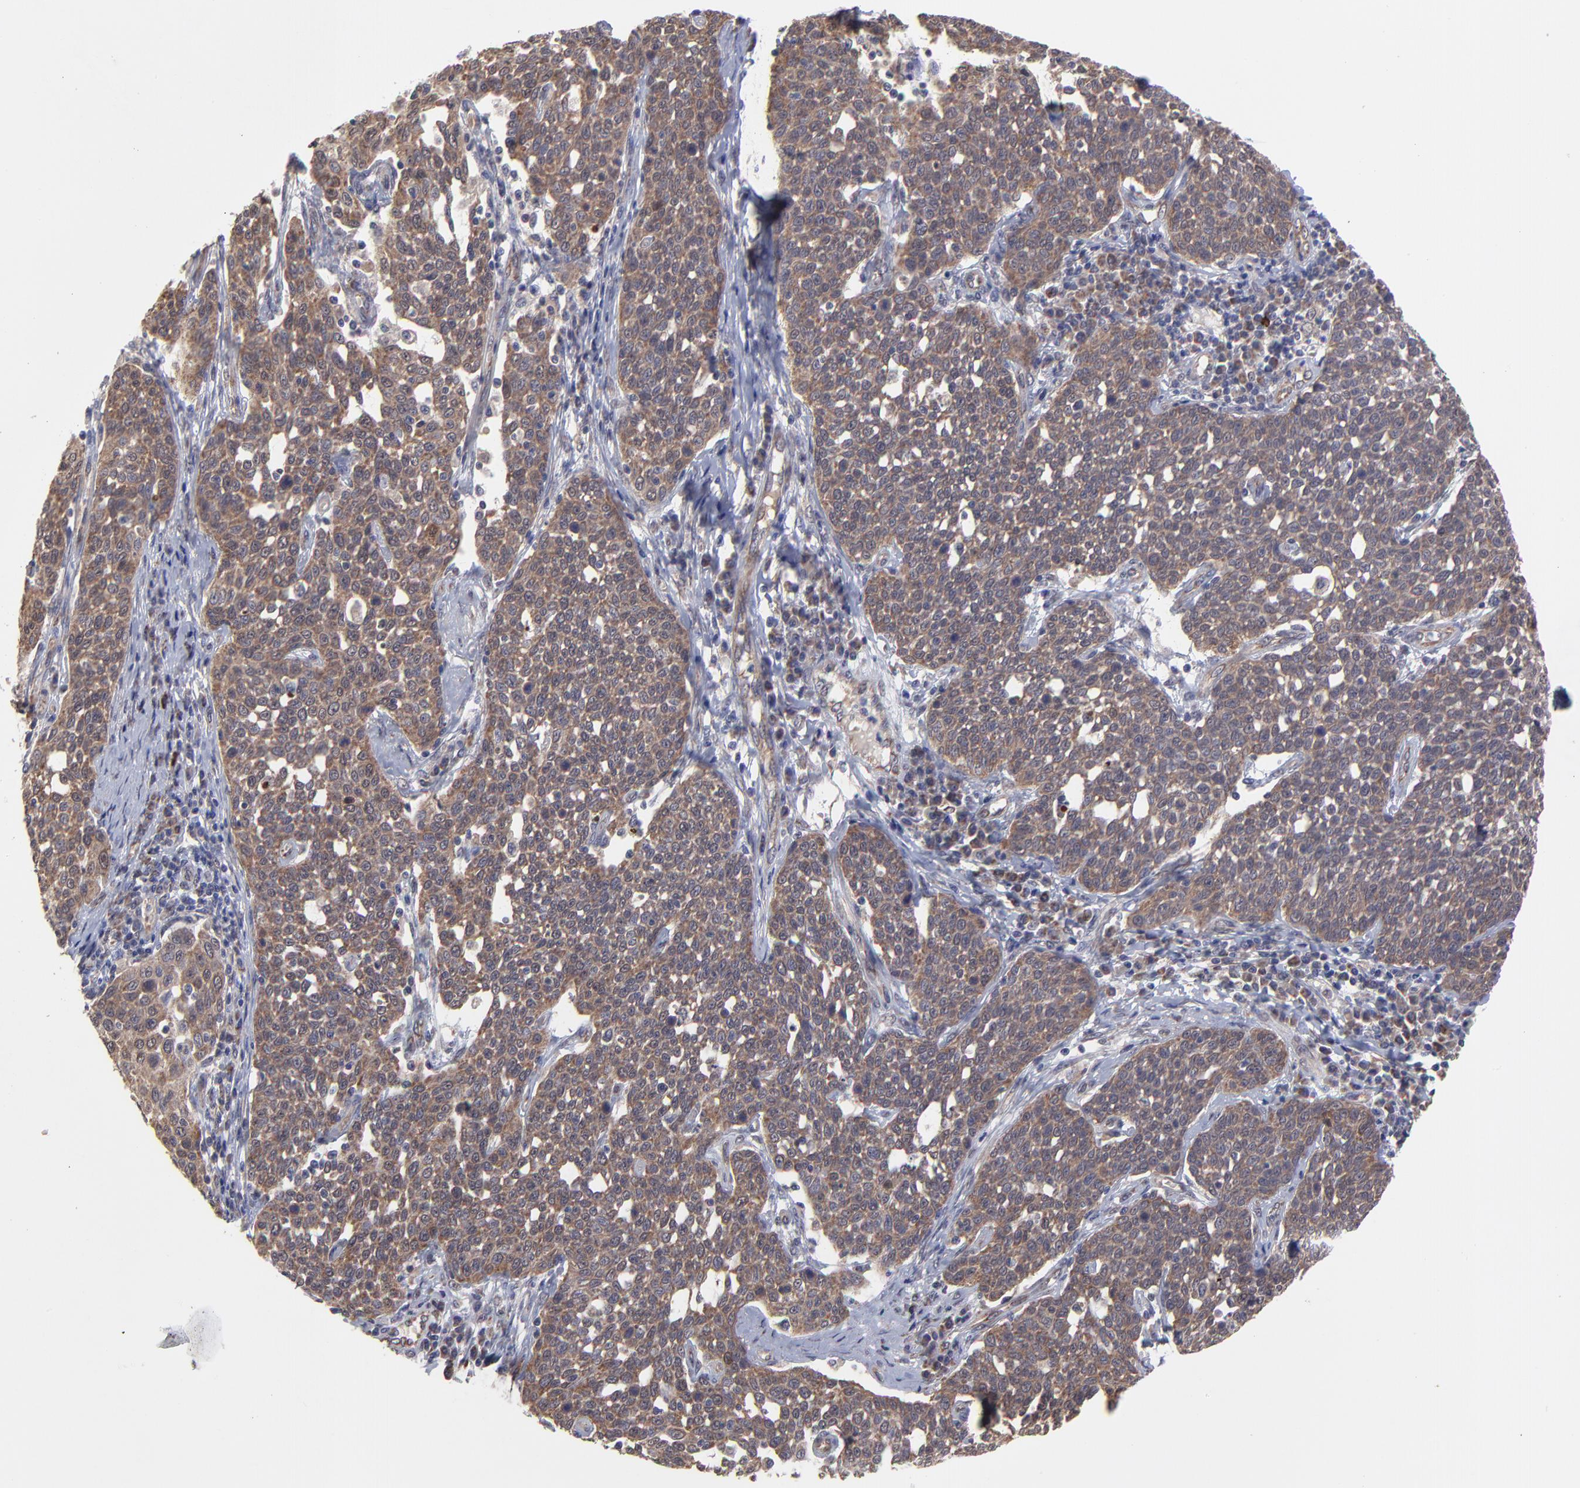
{"staining": {"intensity": "strong", "quantity": ">75%", "location": "cytoplasmic/membranous"}, "tissue": "cervical cancer", "cell_type": "Tumor cells", "image_type": "cancer", "snomed": [{"axis": "morphology", "description": "Squamous cell carcinoma, NOS"}, {"axis": "topography", "description": "Cervix"}], "caption": "Immunohistochemistry (IHC) staining of cervical cancer (squamous cell carcinoma), which demonstrates high levels of strong cytoplasmic/membranous expression in about >75% of tumor cells indicating strong cytoplasmic/membranous protein staining. The staining was performed using DAB (3,3'-diaminobenzidine) (brown) for protein detection and nuclei were counterstained in hematoxylin (blue).", "gene": "UBE2H", "patient": {"sex": "female", "age": 34}}